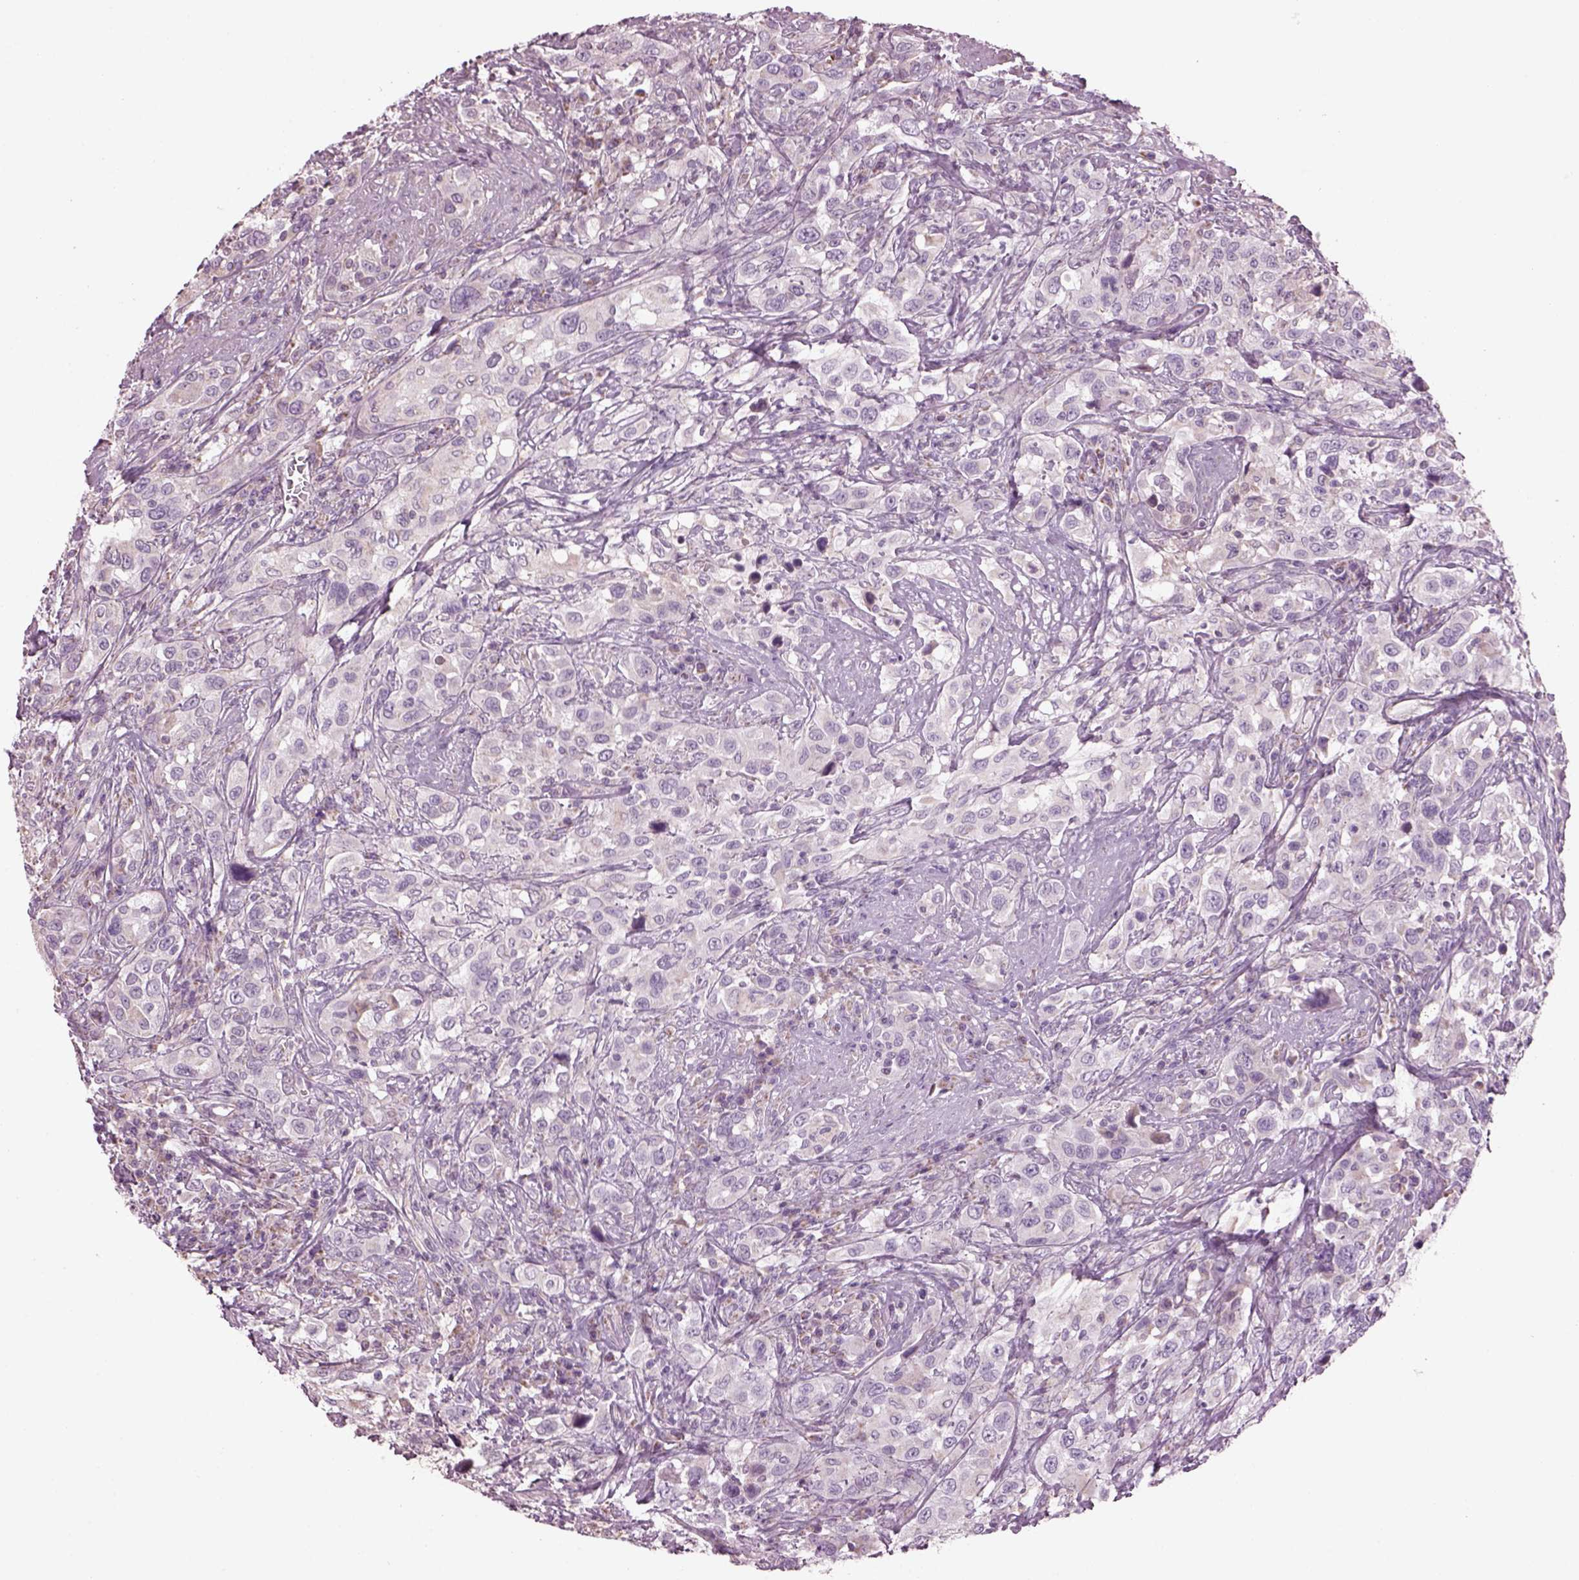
{"staining": {"intensity": "negative", "quantity": "none", "location": "none"}, "tissue": "urothelial cancer", "cell_type": "Tumor cells", "image_type": "cancer", "snomed": [{"axis": "morphology", "description": "Urothelial carcinoma, NOS"}, {"axis": "morphology", "description": "Urothelial carcinoma, High grade"}, {"axis": "topography", "description": "Urinary bladder"}], "caption": "A high-resolution photomicrograph shows immunohistochemistry staining of high-grade urothelial carcinoma, which reveals no significant staining in tumor cells.", "gene": "SPATA7", "patient": {"sex": "female", "age": 64}}